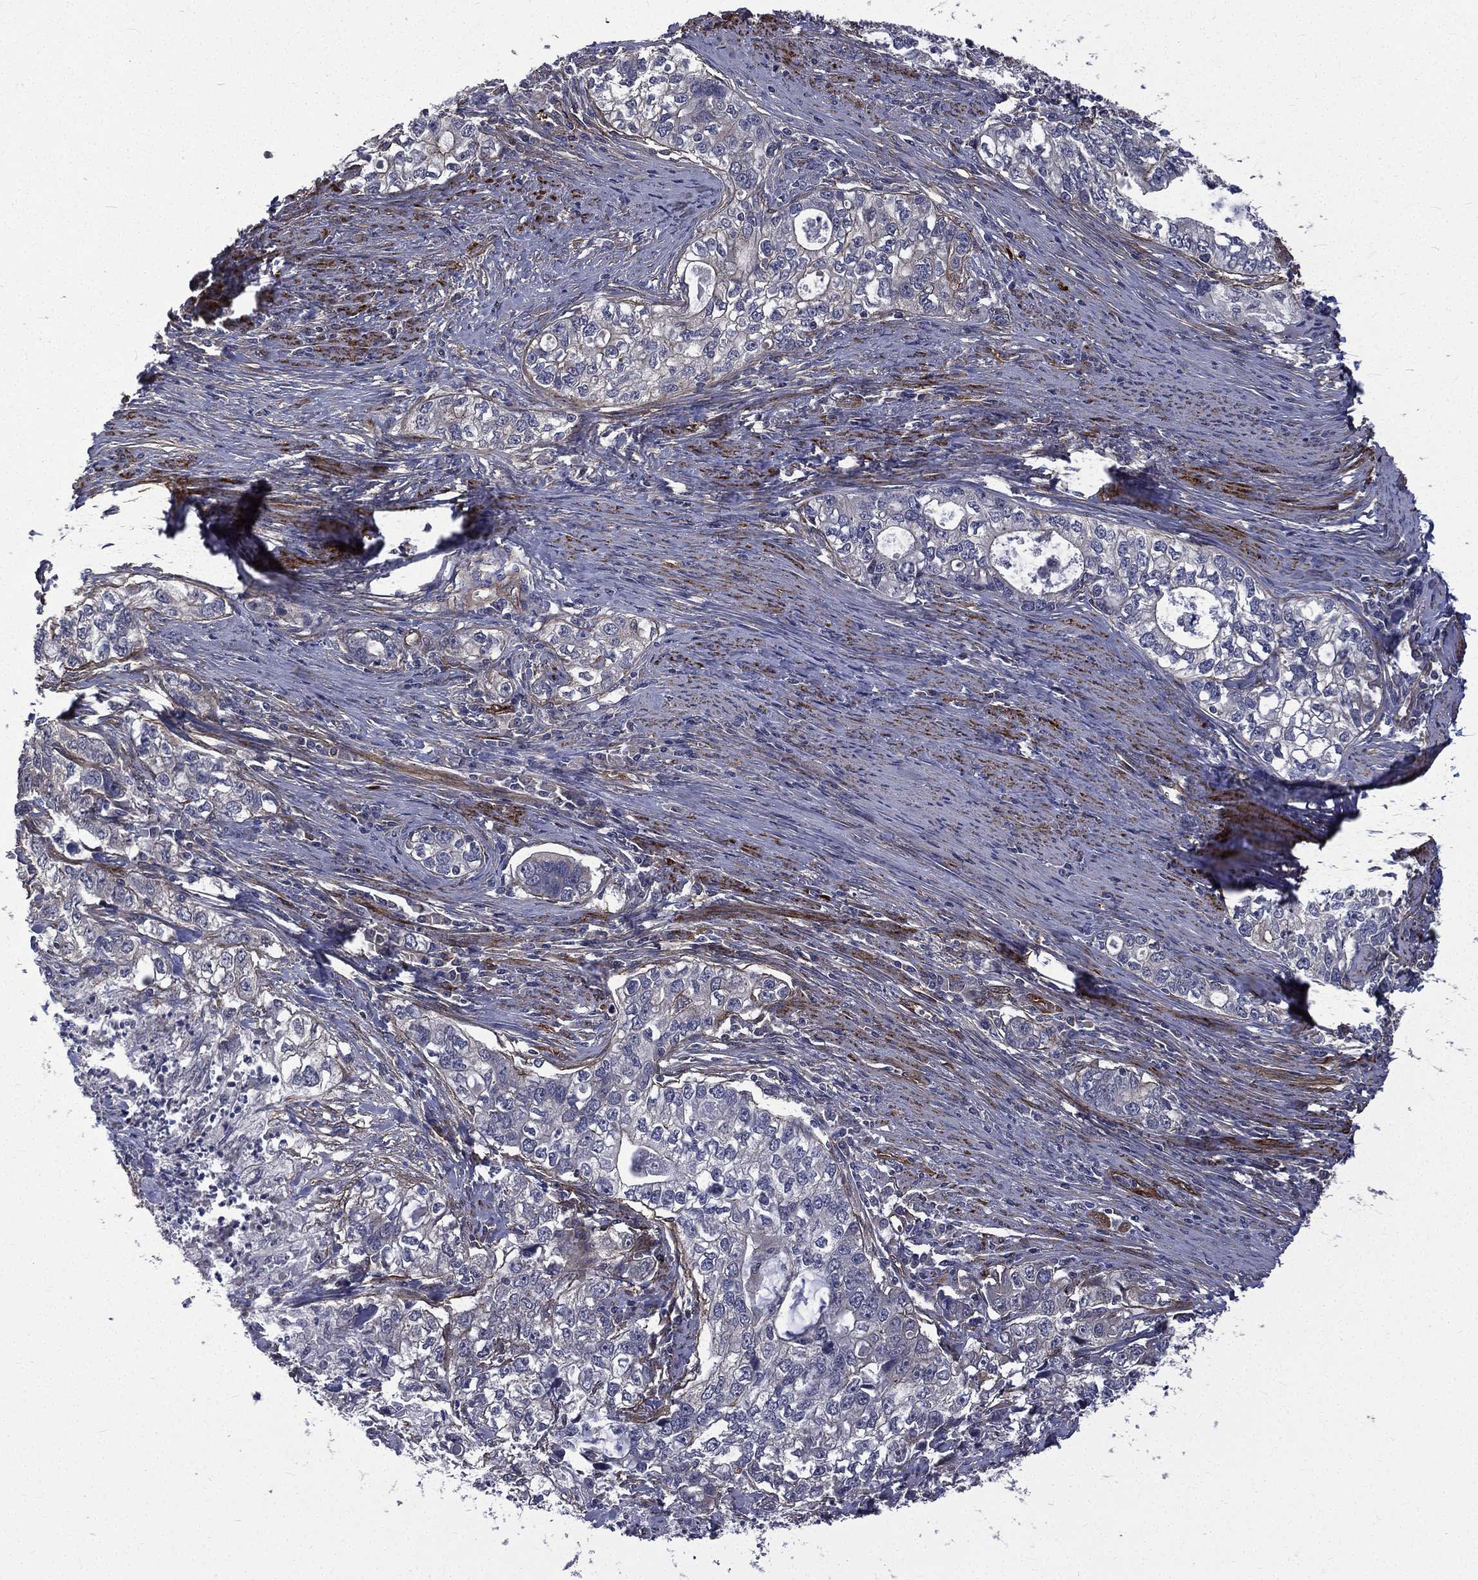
{"staining": {"intensity": "negative", "quantity": "none", "location": "none"}, "tissue": "stomach cancer", "cell_type": "Tumor cells", "image_type": "cancer", "snomed": [{"axis": "morphology", "description": "Adenocarcinoma, NOS"}, {"axis": "topography", "description": "Stomach, lower"}], "caption": "Immunohistochemical staining of stomach cancer shows no significant positivity in tumor cells.", "gene": "PPFIBP1", "patient": {"sex": "female", "age": 72}}